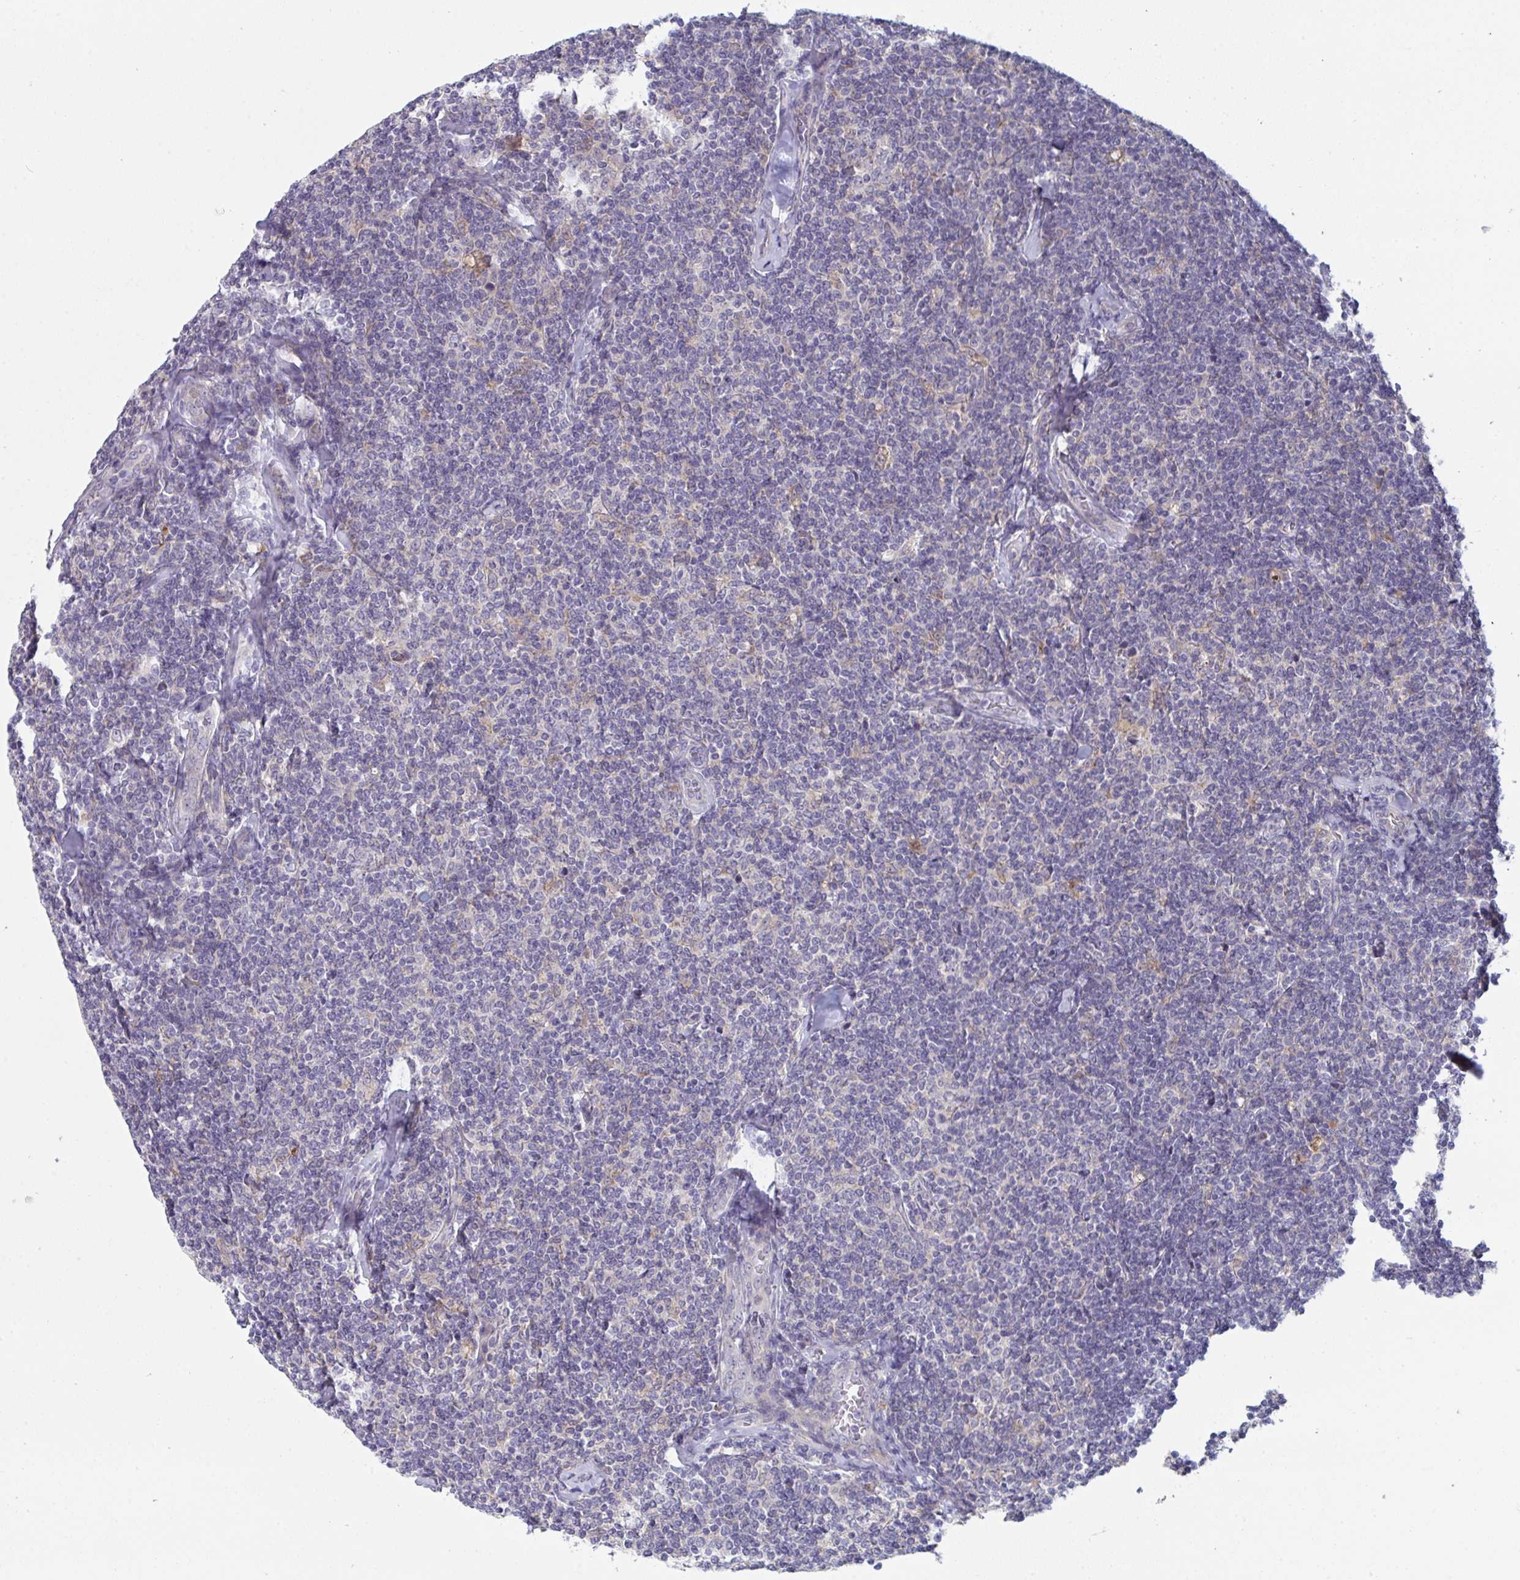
{"staining": {"intensity": "negative", "quantity": "none", "location": "none"}, "tissue": "lymphoma", "cell_type": "Tumor cells", "image_type": "cancer", "snomed": [{"axis": "morphology", "description": "Malignant lymphoma, non-Hodgkin's type, Low grade"}, {"axis": "topography", "description": "Lymph node"}], "caption": "Immunohistochemical staining of lymphoma exhibits no significant positivity in tumor cells.", "gene": "PTPRD", "patient": {"sex": "female", "age": 56}}